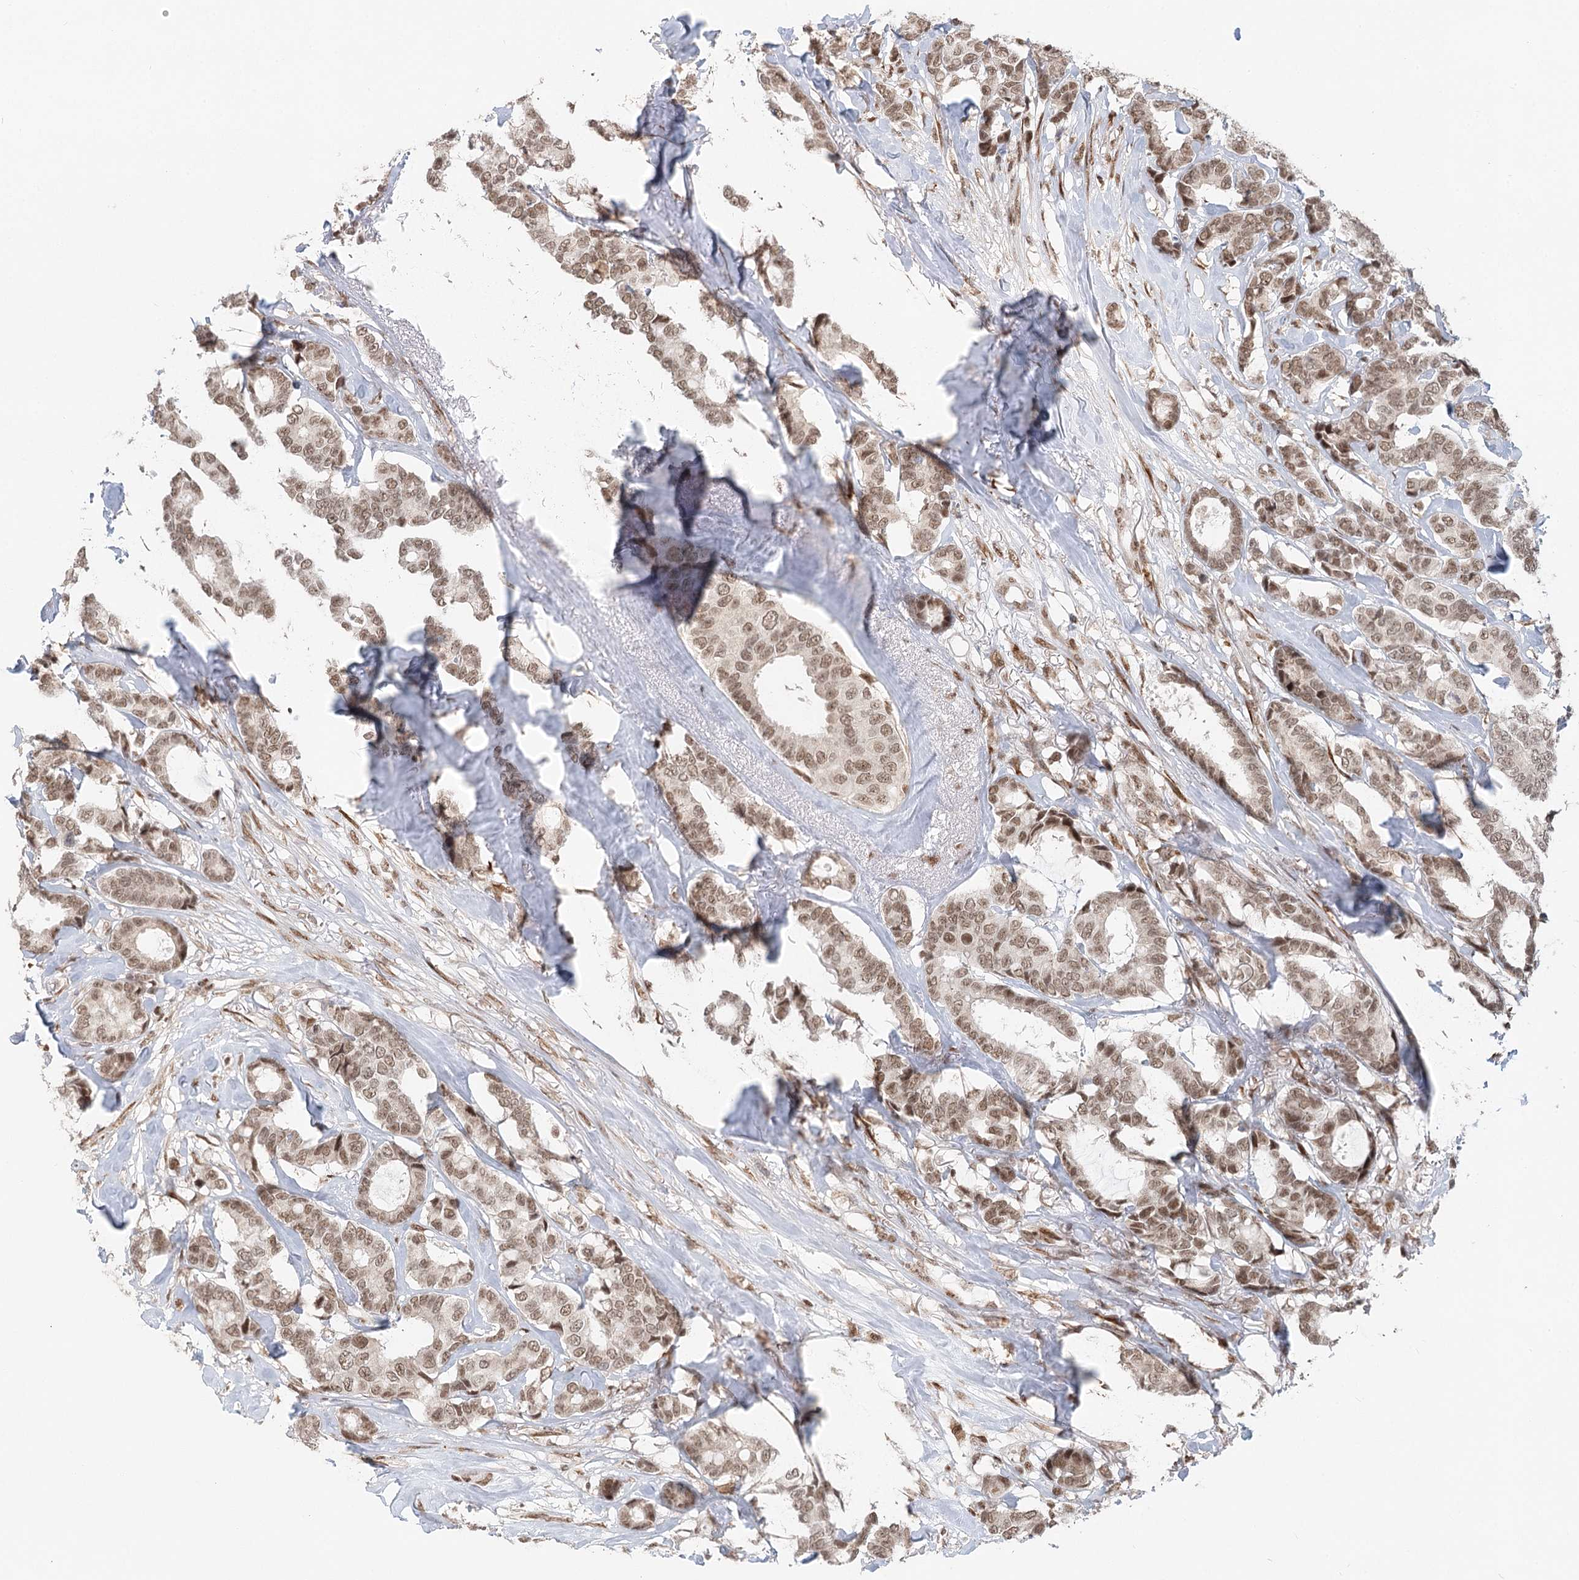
{"staining": {"intensity": "moderate", "quantity": ">75%", "location": "nuclear"}, "tissue": "breast cancer", "cell_type": "Tumor cells", "image_type": "cancer", "snomed": [{"axis": "morphology", "description": "Duct carcinoma"}, {"axis": "topography", "description": "Breast"}], "caption": "A micrograph of breast cancer stained for a protein displays moderate nuclear brown staining in tumor cells. (Brightfield microscopy of DAB IHC at high magnification).", "gene": "BNIP5", "patient": {"sex": "female", "age": 87}}